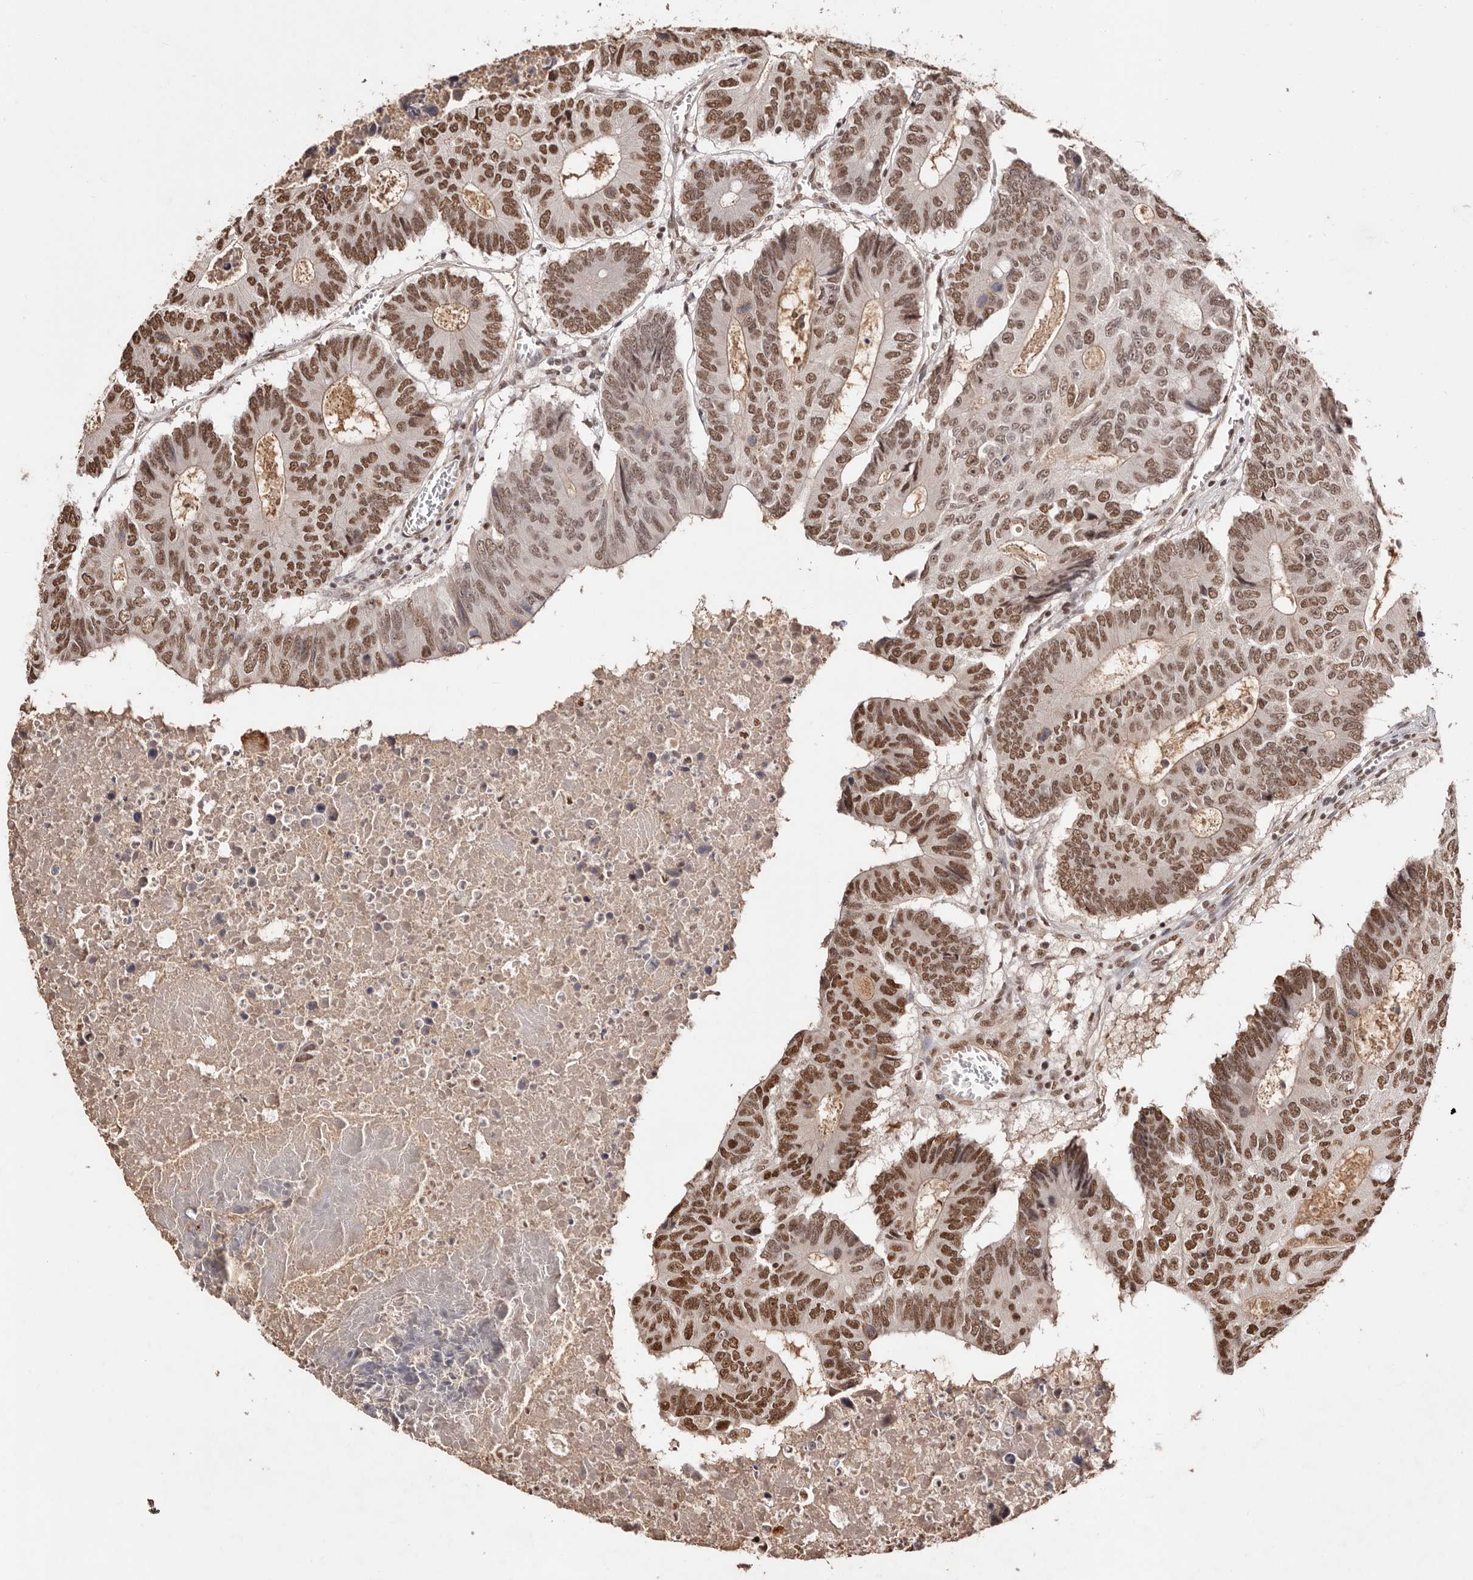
{"staining": {"intensity": "strong", "quantity": ">75%", "location": "nuclear"}, "tissue": "colorectal cancer", "cell_type": "Tumor cells", "image_type": "cancer", "snomed": [{"axis": "morphology", "description": "Adenocarcinoma, NOS"}, {"axis": "topography", "description": "Colon"}], "caption": "Brown immunohistochemical staining in human colorectal adenocarcinoma shows strong nuclear positivity in approximately >75% of tumor cells.", "gene": "BICRAL", "patient": {"sex": "male", "age": 87}}